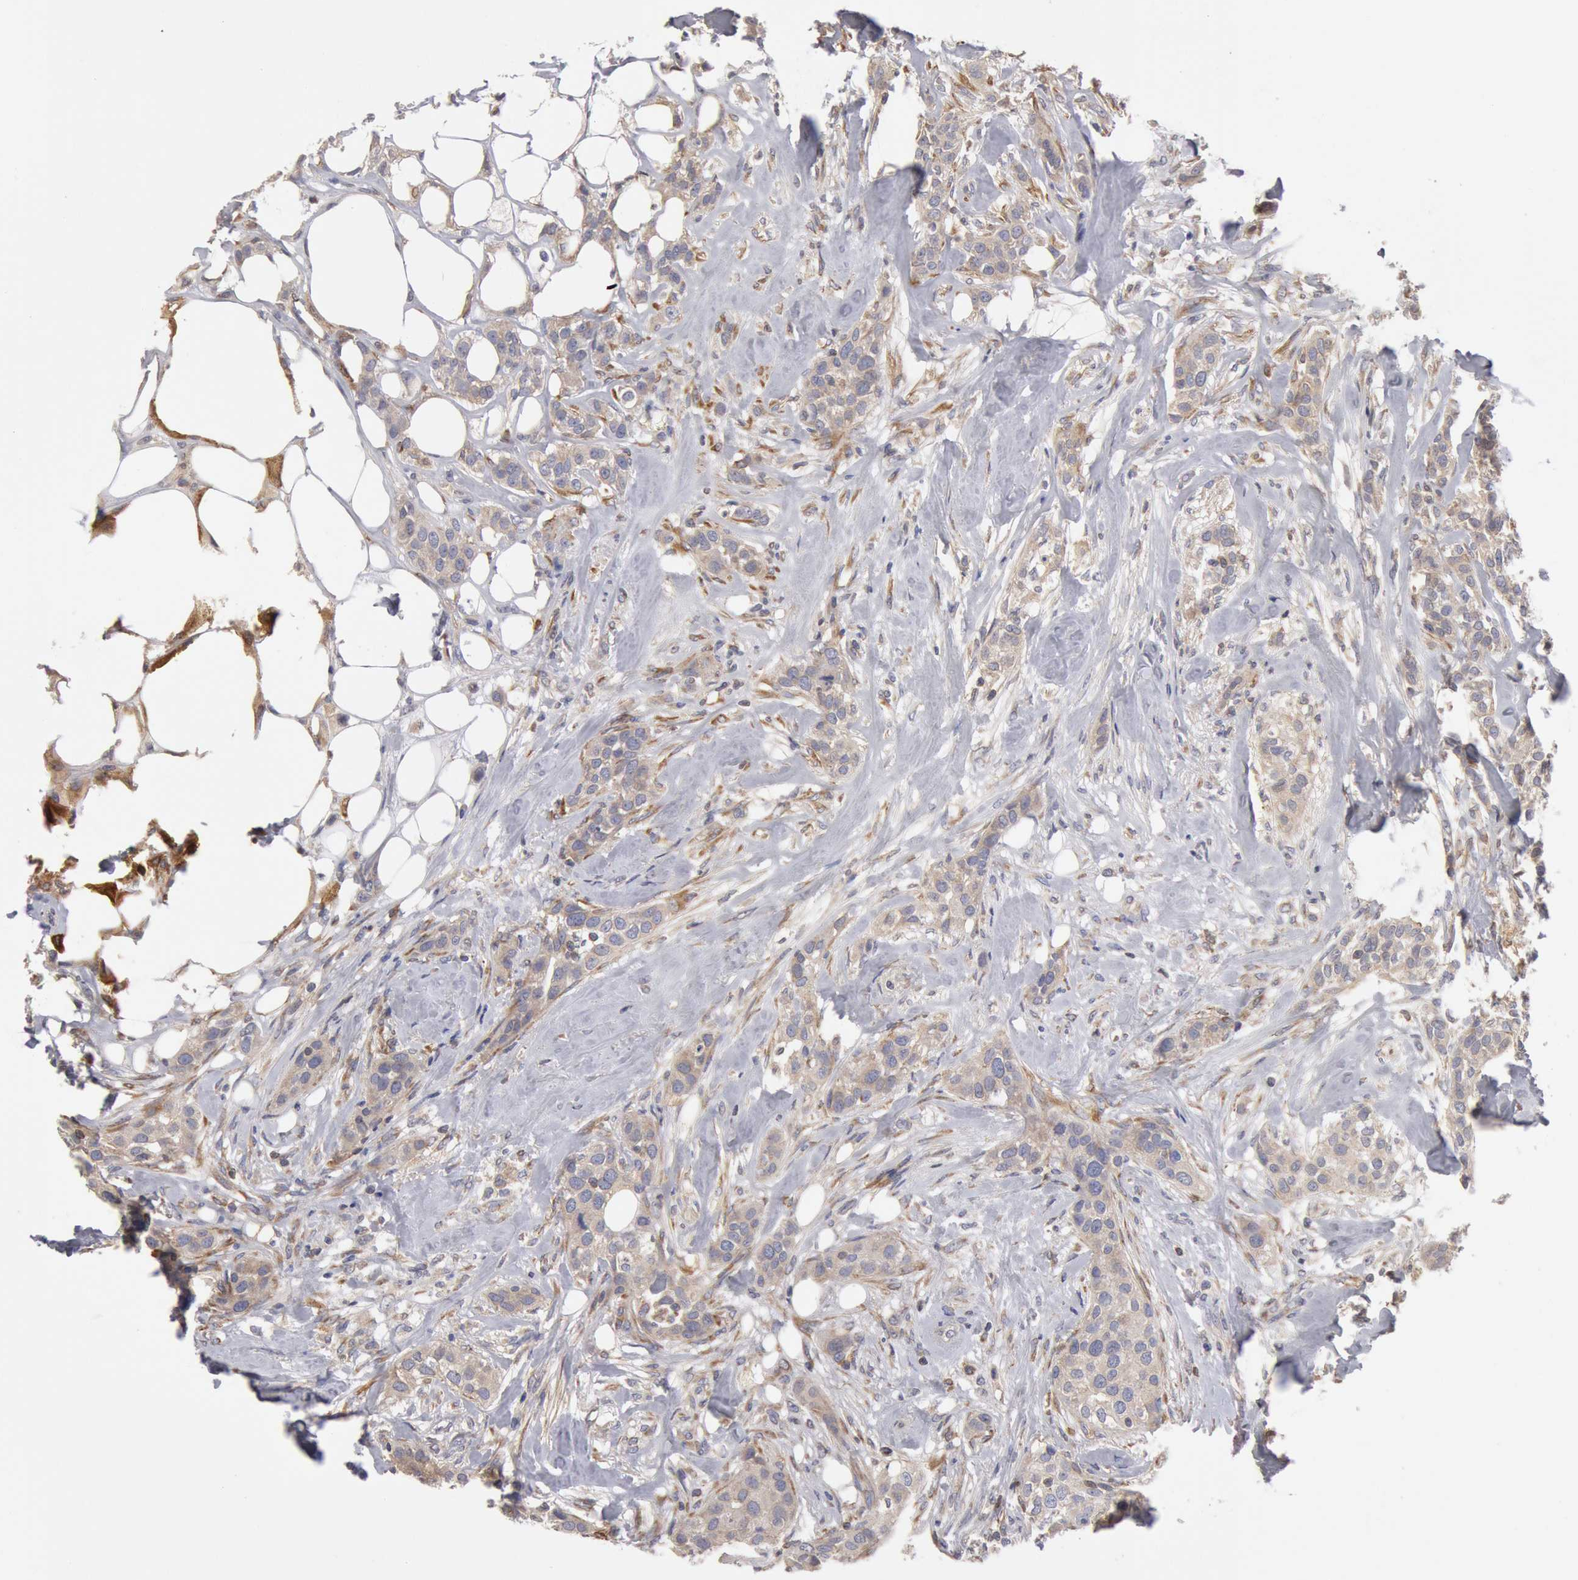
{"staining": {"intensity": "weak", "quantity": ">75%", "location": "cytoplasmic/membranous"}, "tissue": "breast cancer", "cell_type": "Tumor cells", "image_type": "cancer", "snomed": [{"axis": "morphology", "description": "Duct carcinoma"}, {"axis": "topography", "description": "Breast"}], "caption": "Immunohistochemical staining of intraductal carcinoma (breast) exhibits weak cytoplasmic/membranous protein staining in approximately >75% of tumor cells. The staining was performed using DAB, with brown indicating positive protein expression. Nuclei are stained blue with hematoxylin.", "gene": "OSBPL8", "patient": {"sex": "female", "age": 45}}